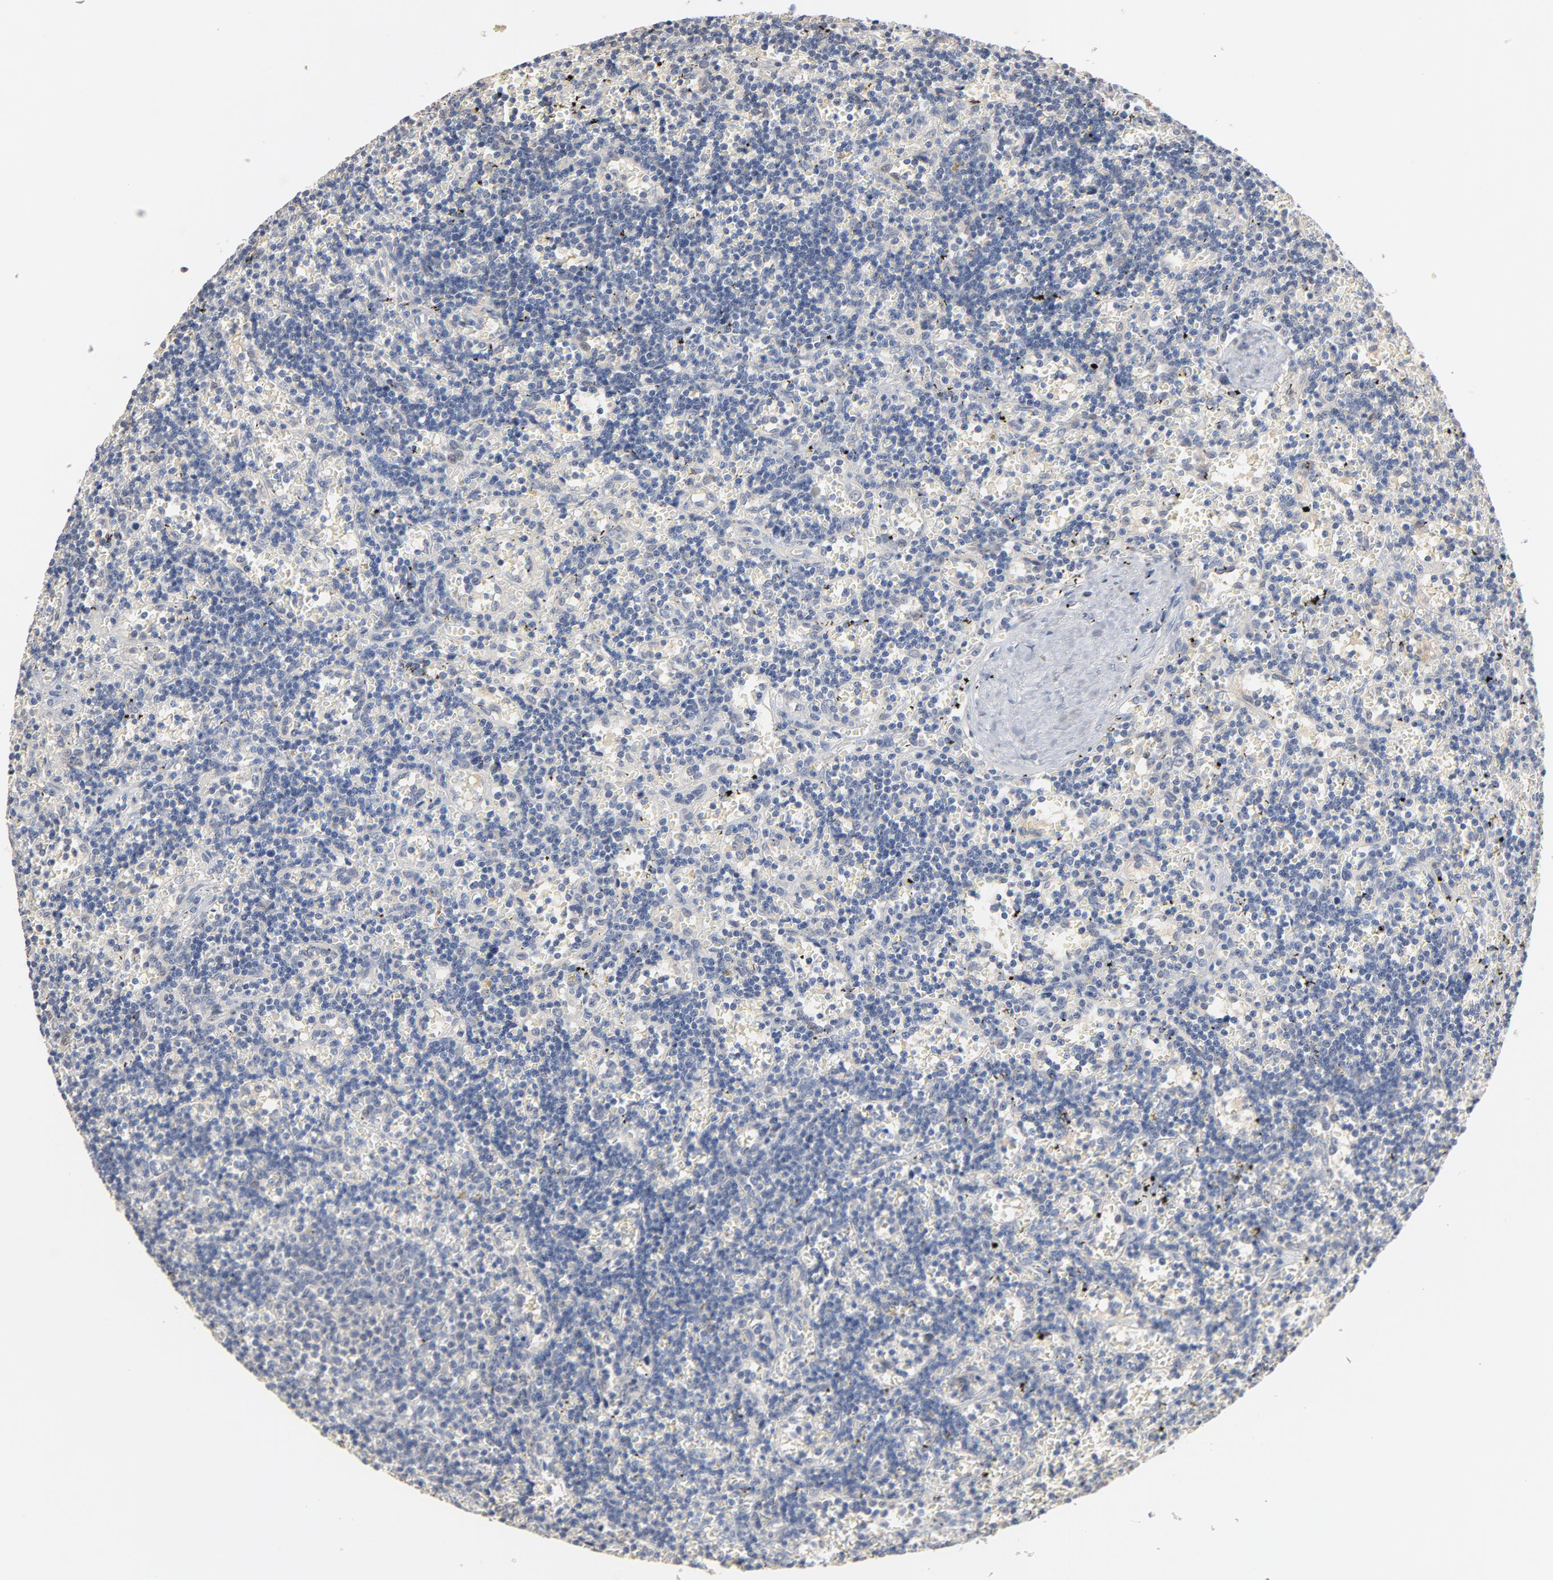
{"staining": {"intensity": "negative", "quantity": "none", "location": "none"}, "tissue": "lymphoma", "cell_type": "Tumor cells", "image_type": "cancer", "snomed": [{"axis": "morphology", "description": "Malignant lymphoma, non-Hodgkin's type, Low grade"}, {"axis": "topography", "description": "Spleen"}], "caption": "Protein analysis of malignant lymphoma, non-Hodgkin's type (low-grade) reveals no significant staining in tumor cells.", "gene": "EPCAM", "patient": {"sex": "male", "age": 60}}